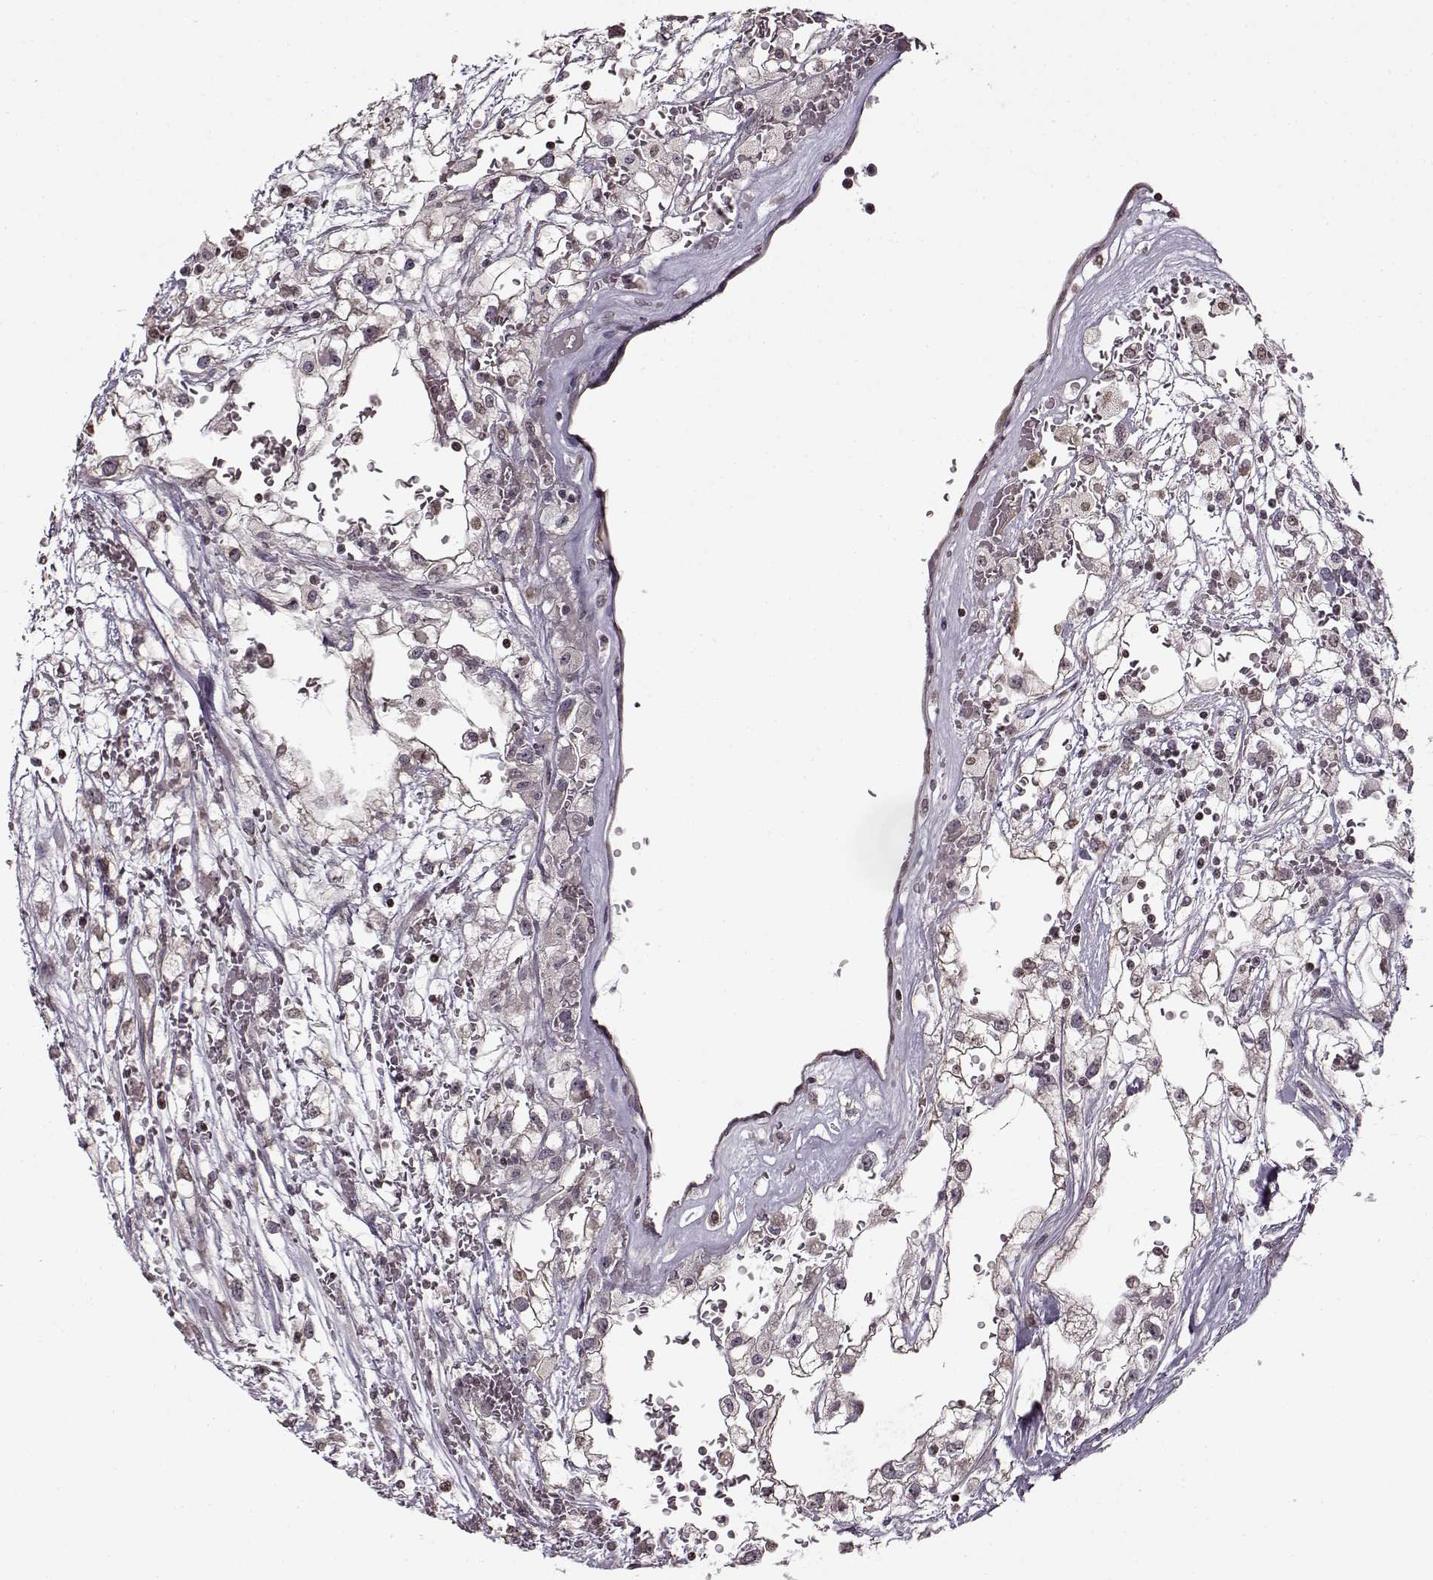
{"staining": {"intensity": "negative", "quantity": "none", "location": "none"}, "tissue": "renal cancer", "cell_type": "Tumor cells", "image_type": "cancer", "snomed": [{"axis": "morphology", "description": "Adenocarcinoma, NOS"}, {"axis": "topography", "description": "Kidney"}], "caption": "Immunohistochemistry micrograph of neoplastic tissue: human adenocarcinoma (renal) stained with DAB (3,3'-diaminobenzidine) demonstrates no significant protein positivity in tumor cells.", "gene": "FSHB", "patient": {"sex": "male", "age": 59}}